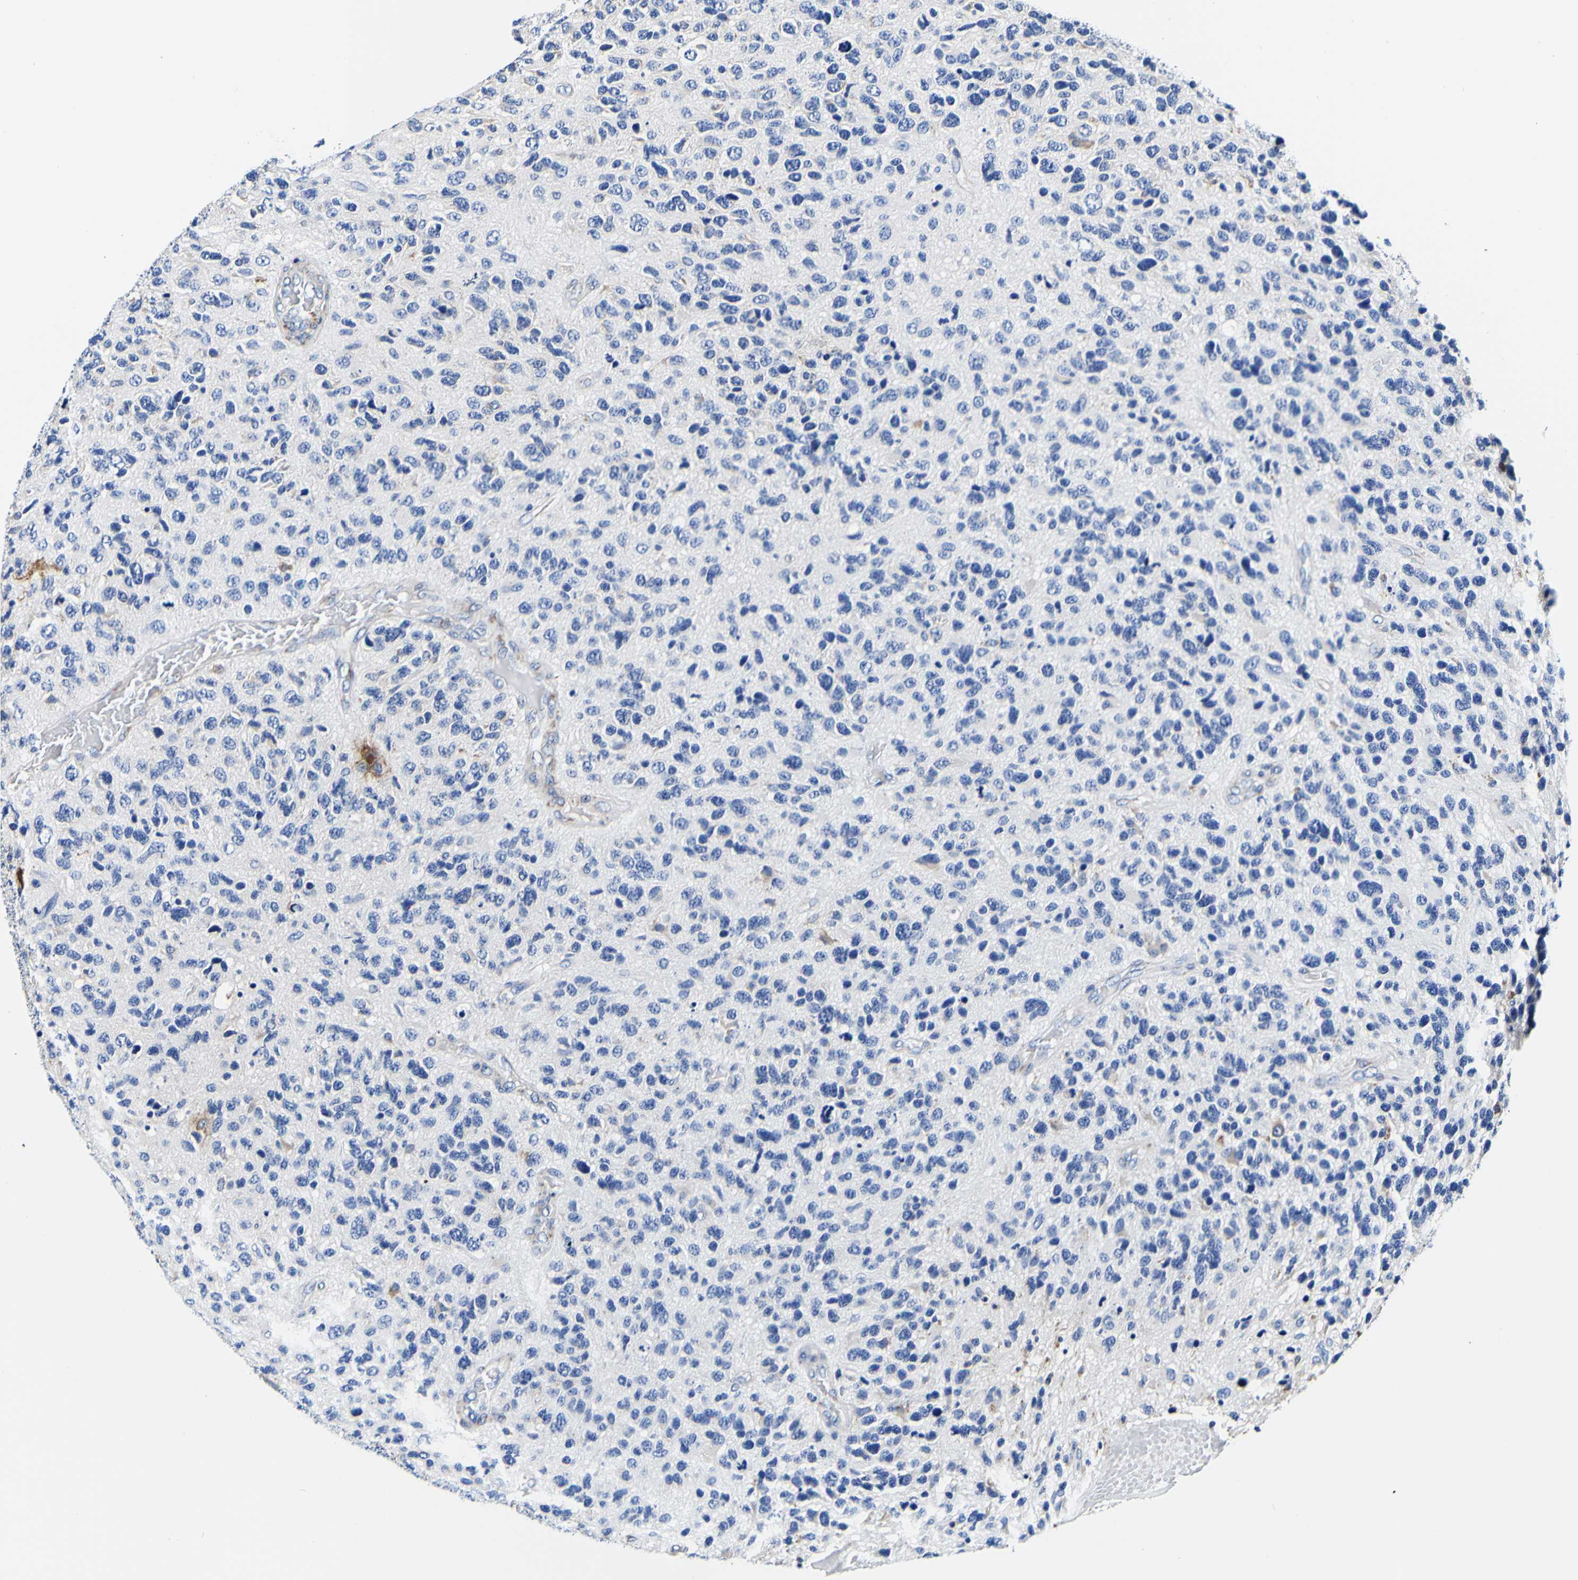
{"staining": {"intensity": "negative", "quantity": "none", "location": "none"}, "tissue": "glioma", "cell_type": "Tumor cells", "image_type": "cancer", "snomed": [{"axis": "morphology", "description": "Glioma, malignant, High grade"}, {"axis": "topography", "description": "Brain"}], "caption": "The micrograph displays no staining of tumor cells in malignant high-grade glioma.", "gene": "P4HB", "patient": {"sex": "female", "age": 58}}